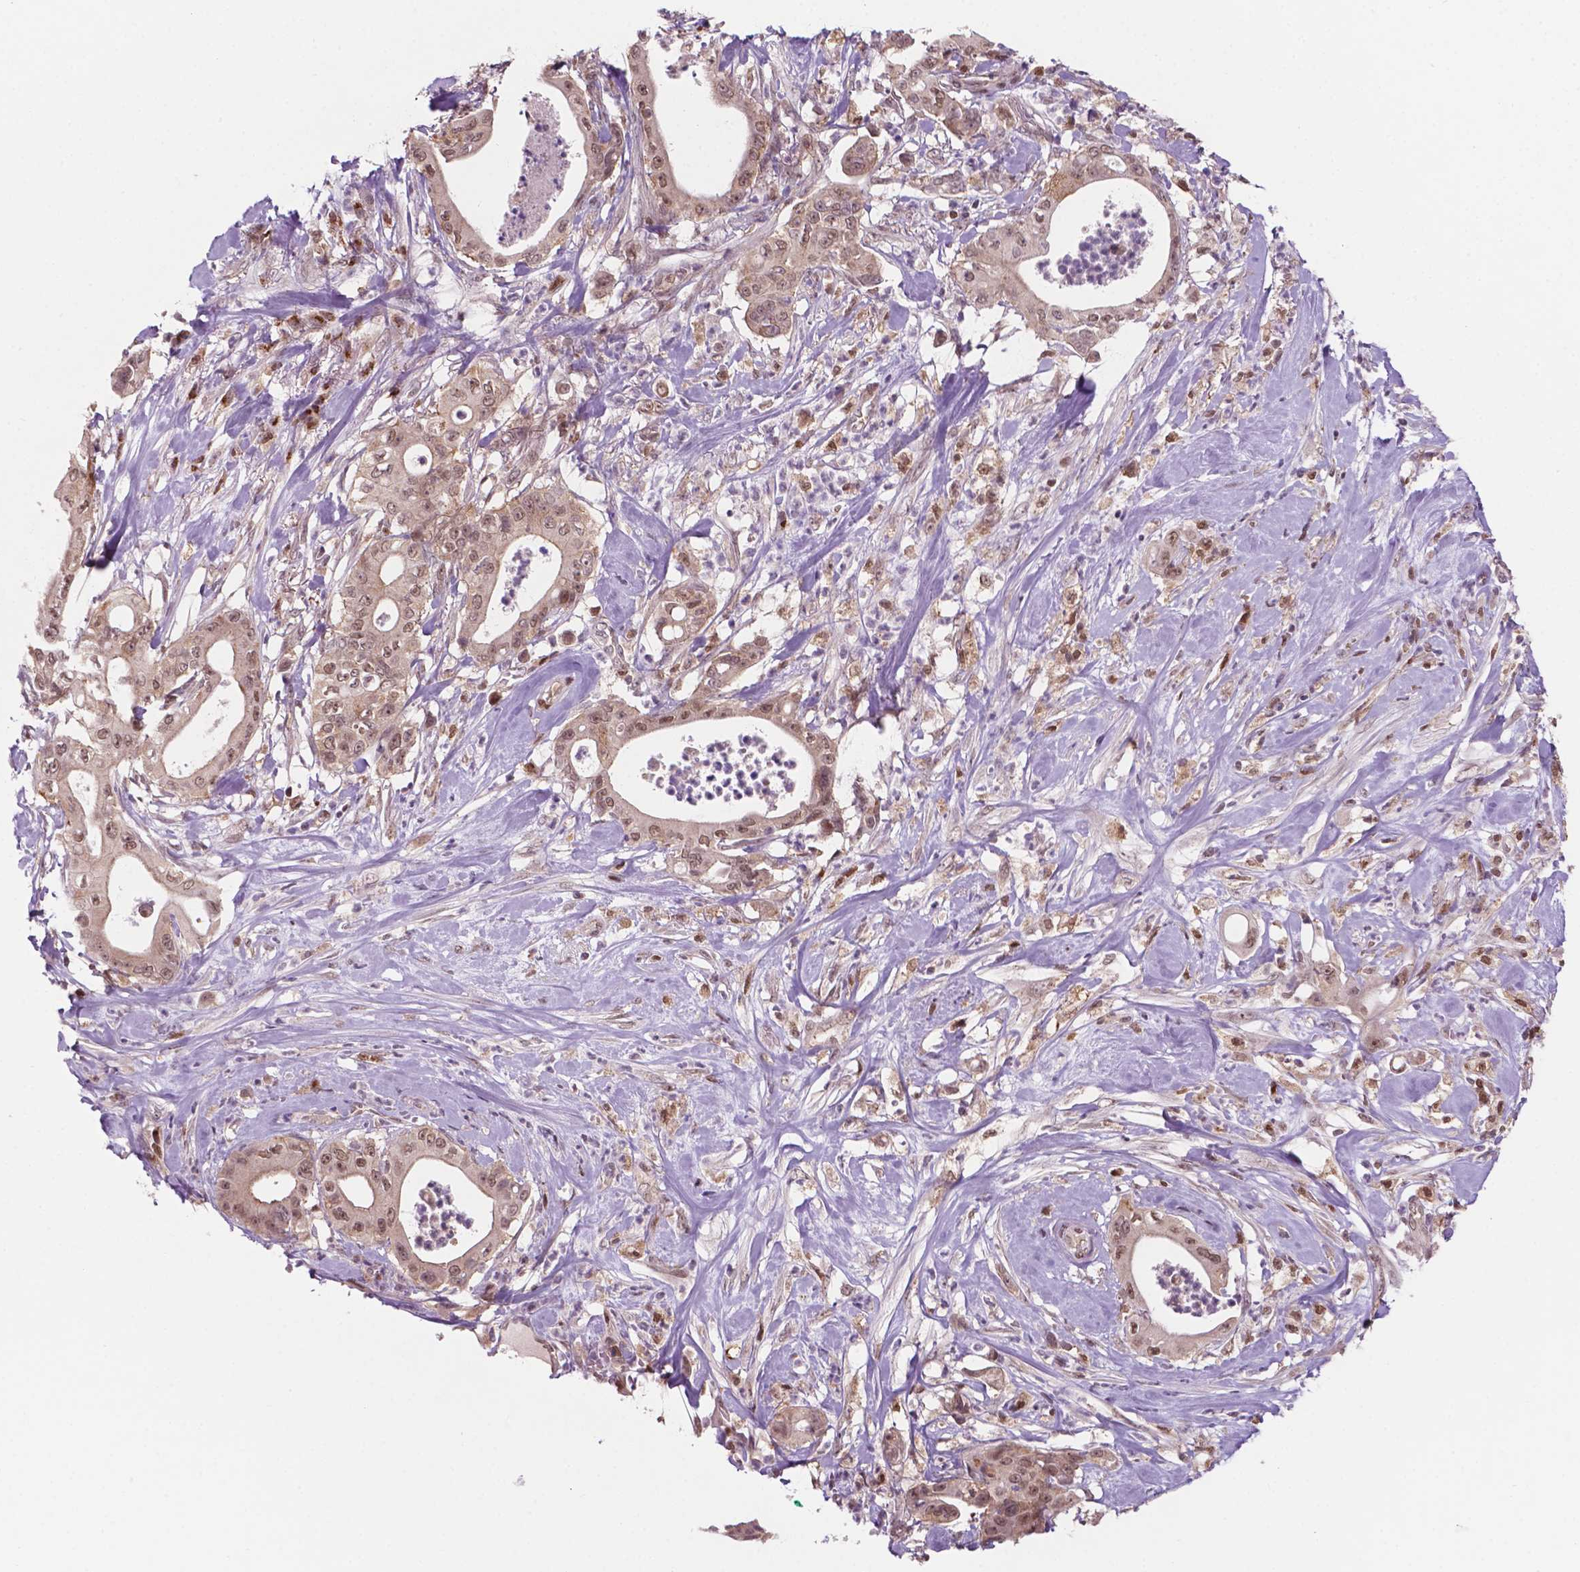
{"staining": {"intensity": "moderate", "quantity": ">75%", "location": "nuclear"}, "tissue": "pancreatic cancer", "cell_type": "Tumor cells", "image_type": "cancer", "snomed": [{"axis": "morphology", "description": "Adenocarcinoma, NOS"}, {"axis": "topography", "description": "Pancreas"}], "caption": "This is an image of immunohistochemistry staining of pancreatic adenocarcinoma, which shows moderate staining in the nuclear of tumor cells.", "gene": "PER2", "patient": {"sex": "male", "age": 71}}